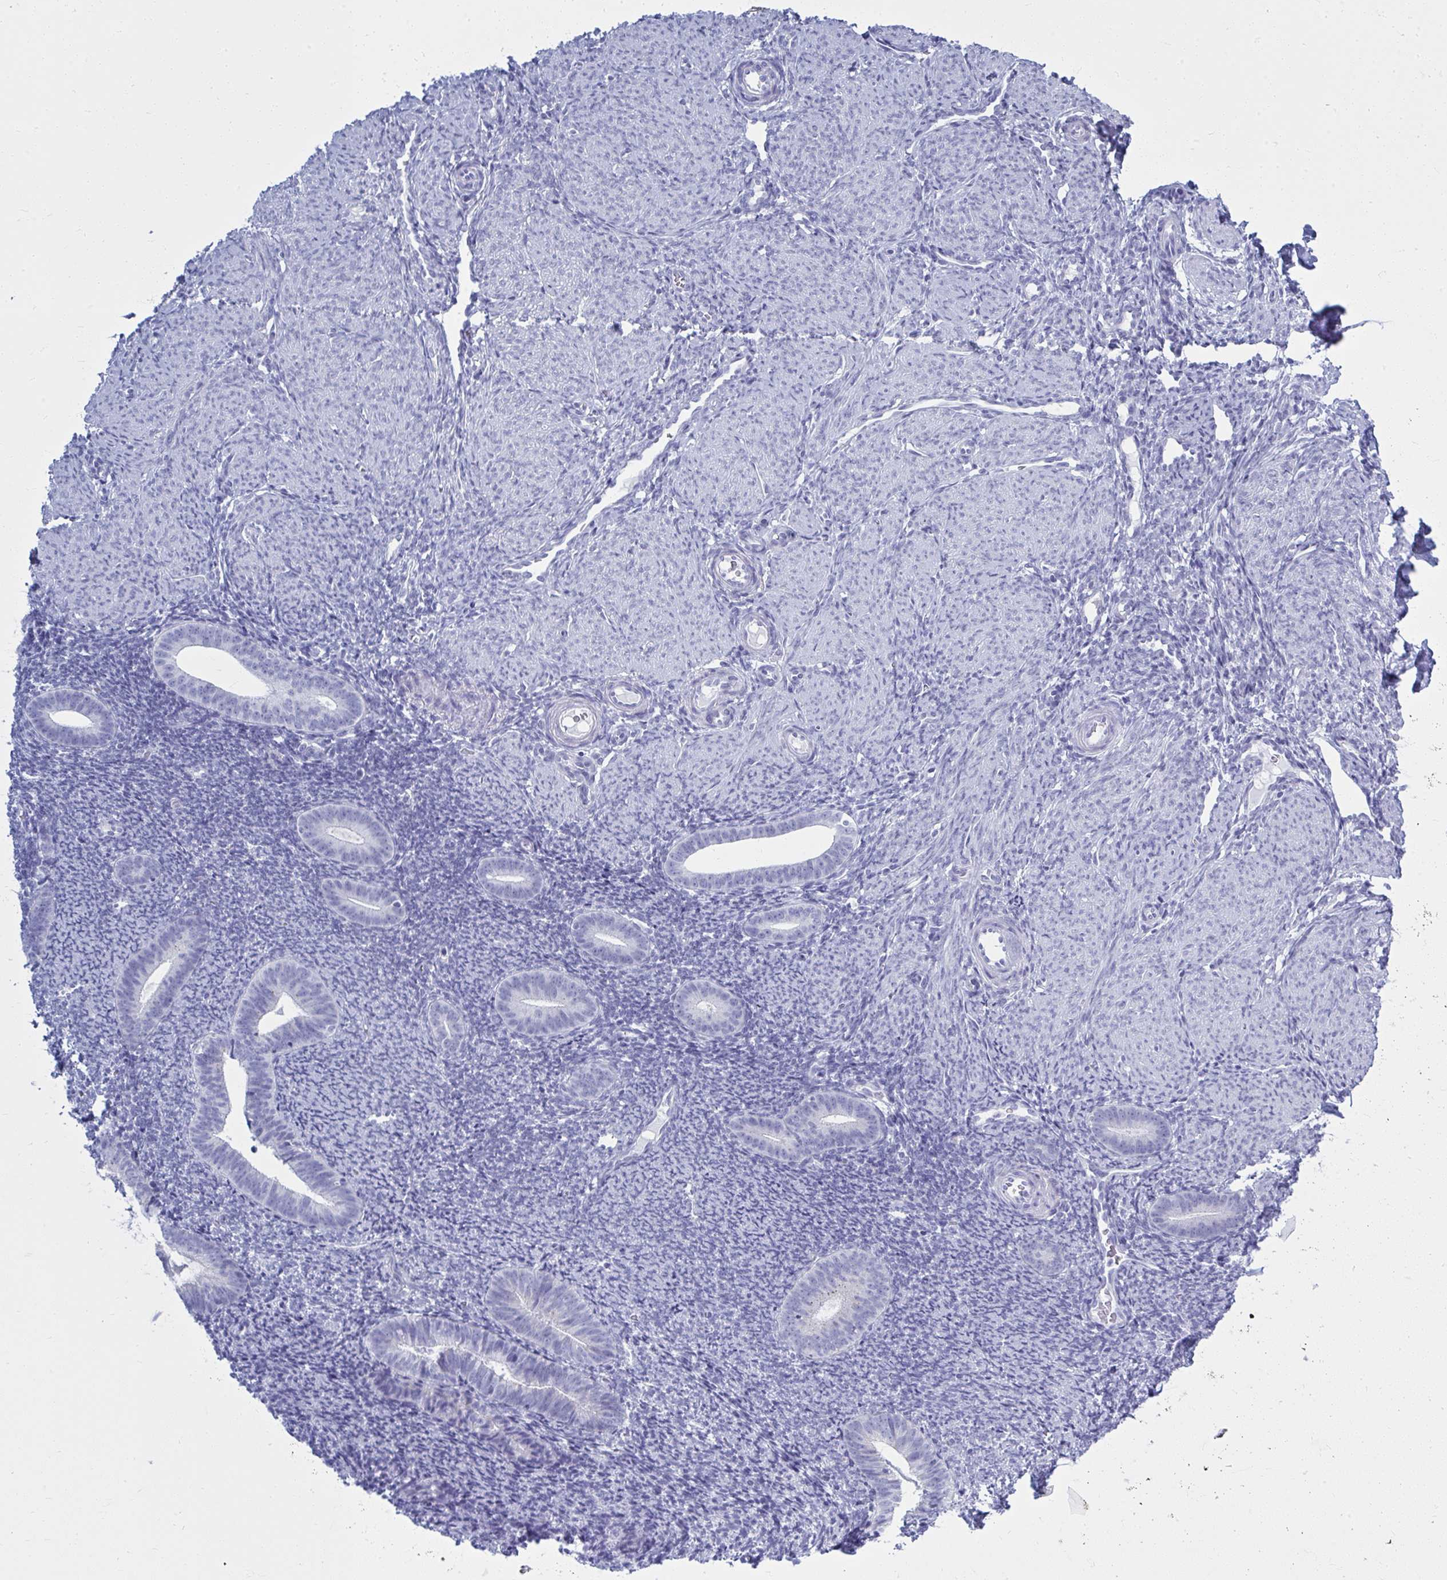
{"staining": {"intensity": "negative", "quantity": "none", "location": "none"}, "tissue": "endometrium", "cell_type": "Cells in endometrial stroma", "image_type": "normal", "snomed": [{"axis": "morphology", "description": "Normal tissue, NOS"}, {"axis": "topography", "description": "Endometrium"}], "caption": "Immunohistochemistry photomicrograph of unremarkable endometrium: human endometrium stained with DAB (3,3'-diaminobenzidine) reveals no significant protein positivity in cells in endometrial stroma.", "gene": "QDPR", "patient": {"sex": "female", "age": 39}}